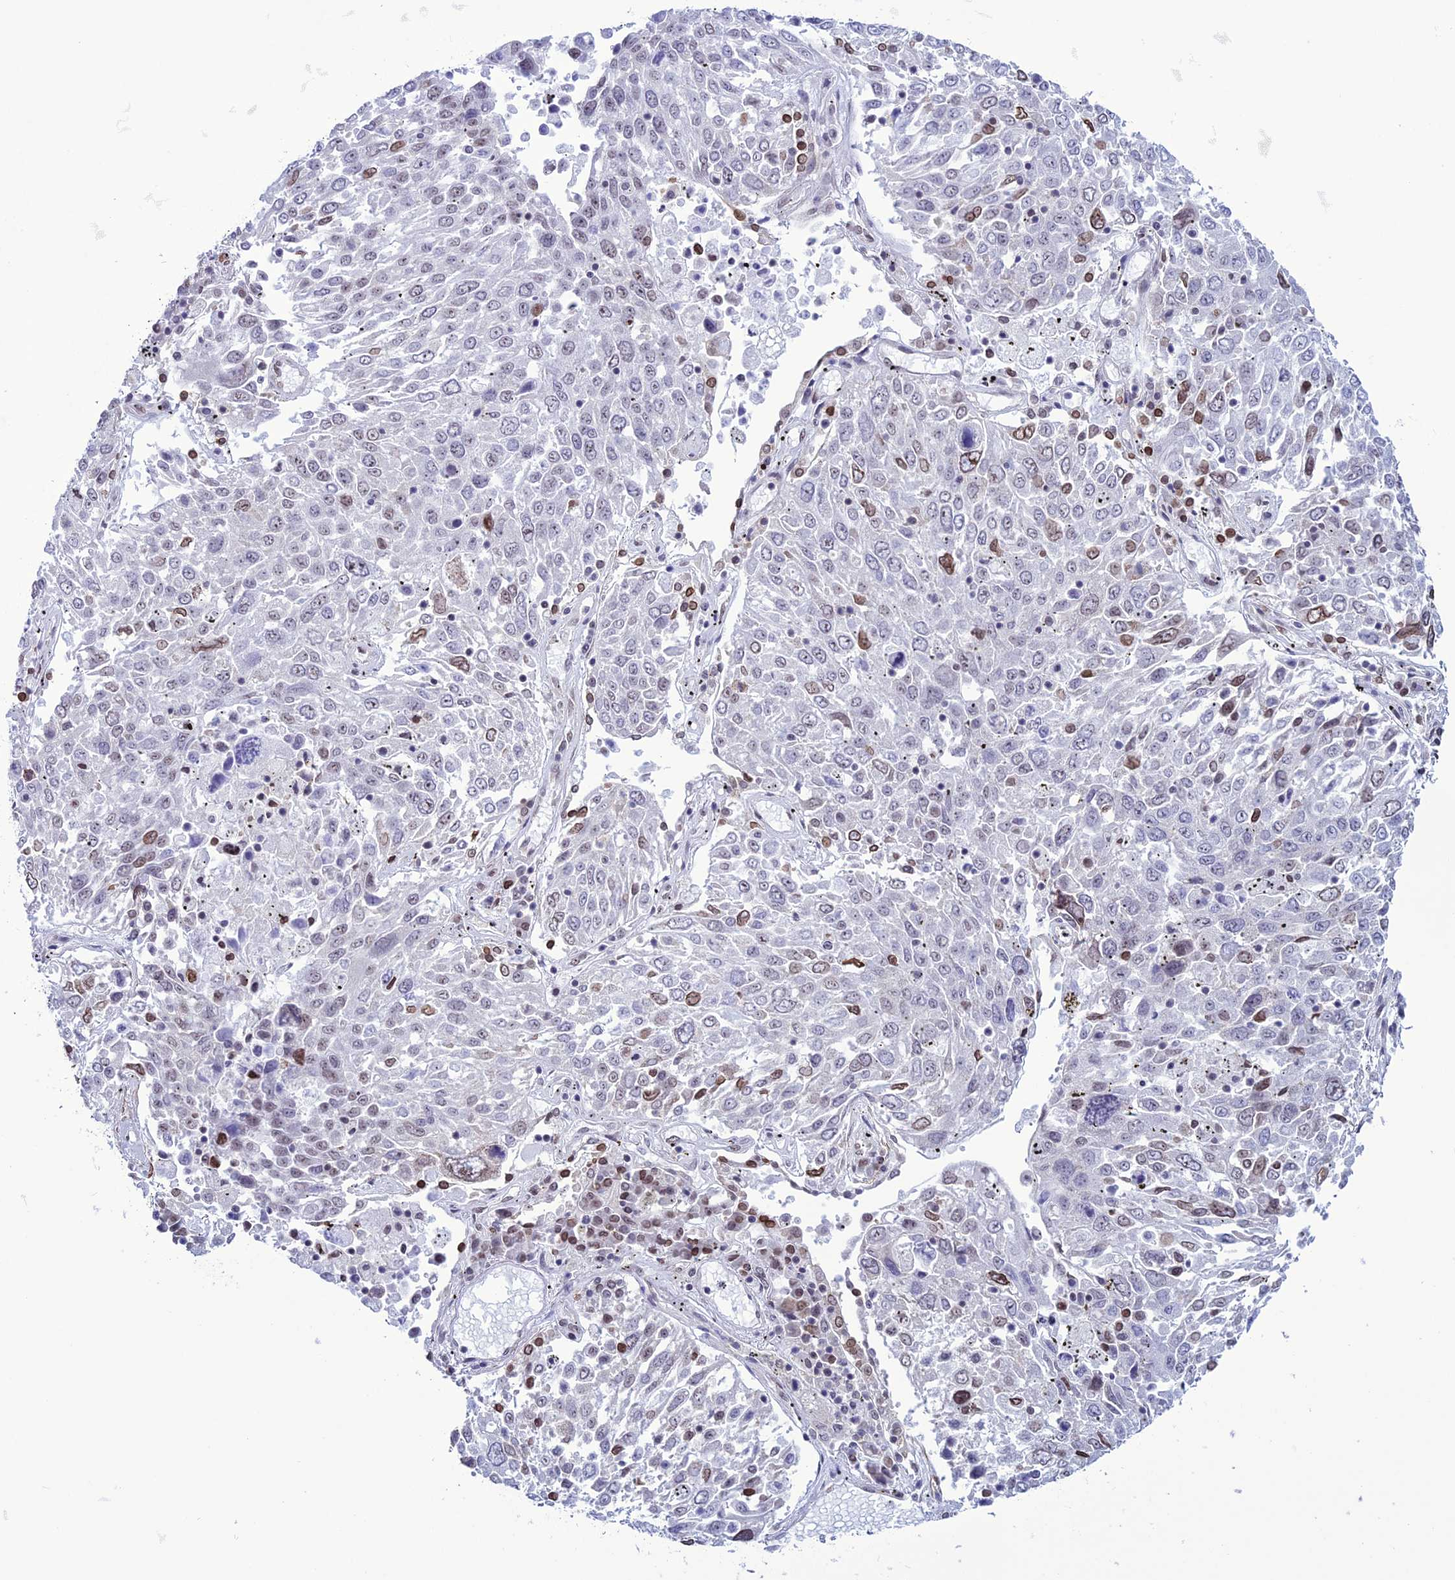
{"staining": {"intensity": "moderate", "quantity": "<25%", "location": "nuclear"}, "tissue": "lung cancer", "cell_type": "Tumor cells", "image_type": "cancer", "snomed": [{"axis": "morphology", "description": "Squamous cell carcinoma, NOS"}, {"axis": "topography", "description": "Lung"}], "caption": "About <25% of tumor cells in lung cancer (squamous cell carcinoma) demonstrate moderate nuclear protein expression as visualized by brown immunohistochemical staining.", "gene": "U2AF1", "patient": {"sex": "male", "age": 65}}